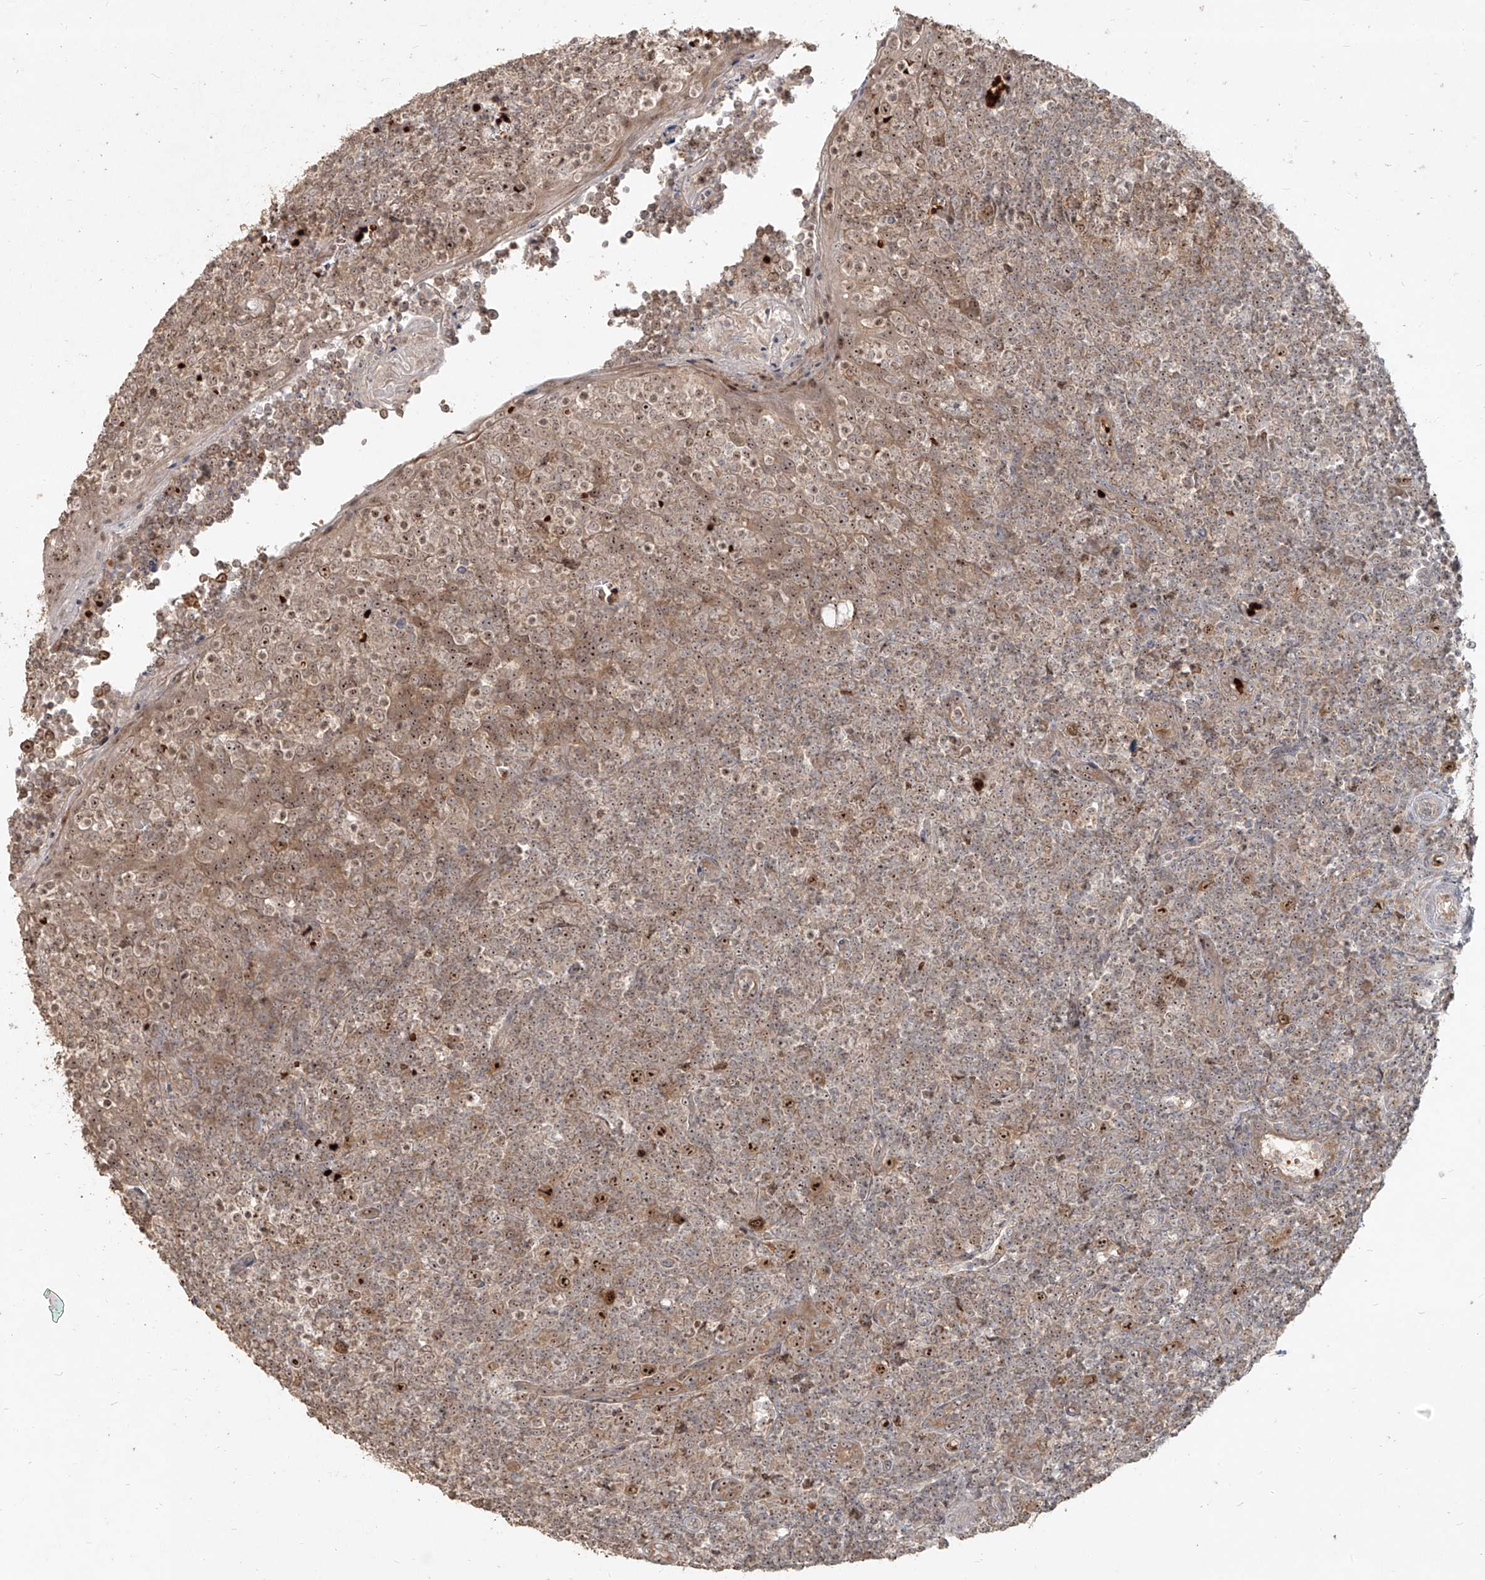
{"staining": {"intensity": "moderate", "quantity": ">75%", "location": "cytoplasmic/membranous,nuclear"}, "tissue": "tonsil", "cell_type": "Germinal center cells", "image_type": "normal", "snomed": [{"axis": "morphology", "description": "Normal tissue, NOS"}, {"axis": "topography", "description": "Tonsil"}], "caption": "Unremarkable tonsil was stained to show a protein in brown. There is medium levels of moderate cytoplasmic/membranous,nuclear expression in approximately >75% of germinal center cells. The protein is stained brown, and the nuclei are stained in blue (DAB IHC with brightfield microscopy, high magnification).", "gene": "BYSL", "patient": {"sex": "female", "age": 19}}